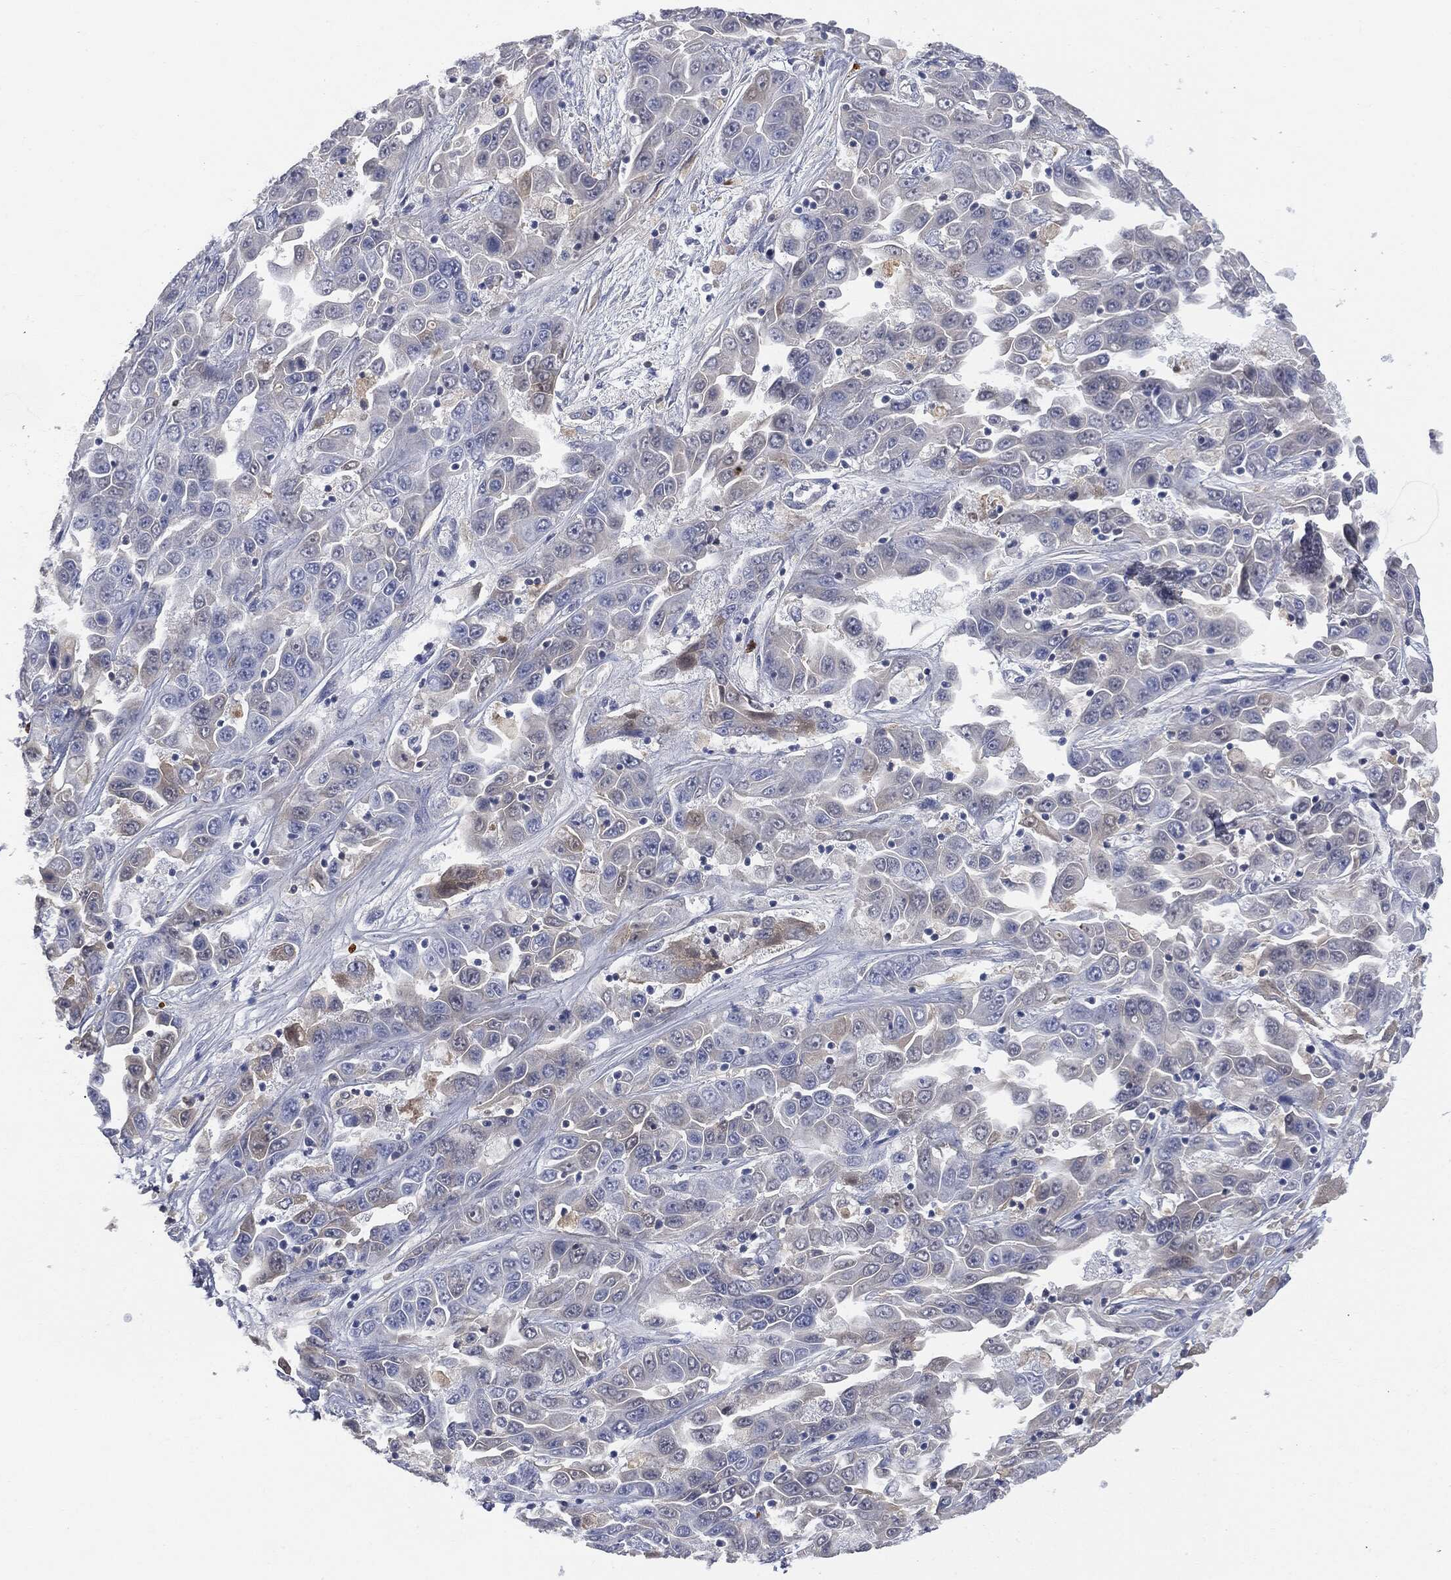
{"staining": {"intensity": "weak", "quantity": "<25%", "location": "cytoplasmic/membranous"}, "tissue": "liver cancer", "cell_type": "Tumor cells", "image_type": "cancer", "snomed": [{"axis": "morphology", "description": "Cholangiocarcinoma"}, {"axis": "topography", "description": "Liver"}], "caption": "Liver cholangiocarcinoma stained for a protein using IHC demonstrates no positivity tumor cells.", "gene": "BTK", "patient": {"sex": "female", "age": 52}}